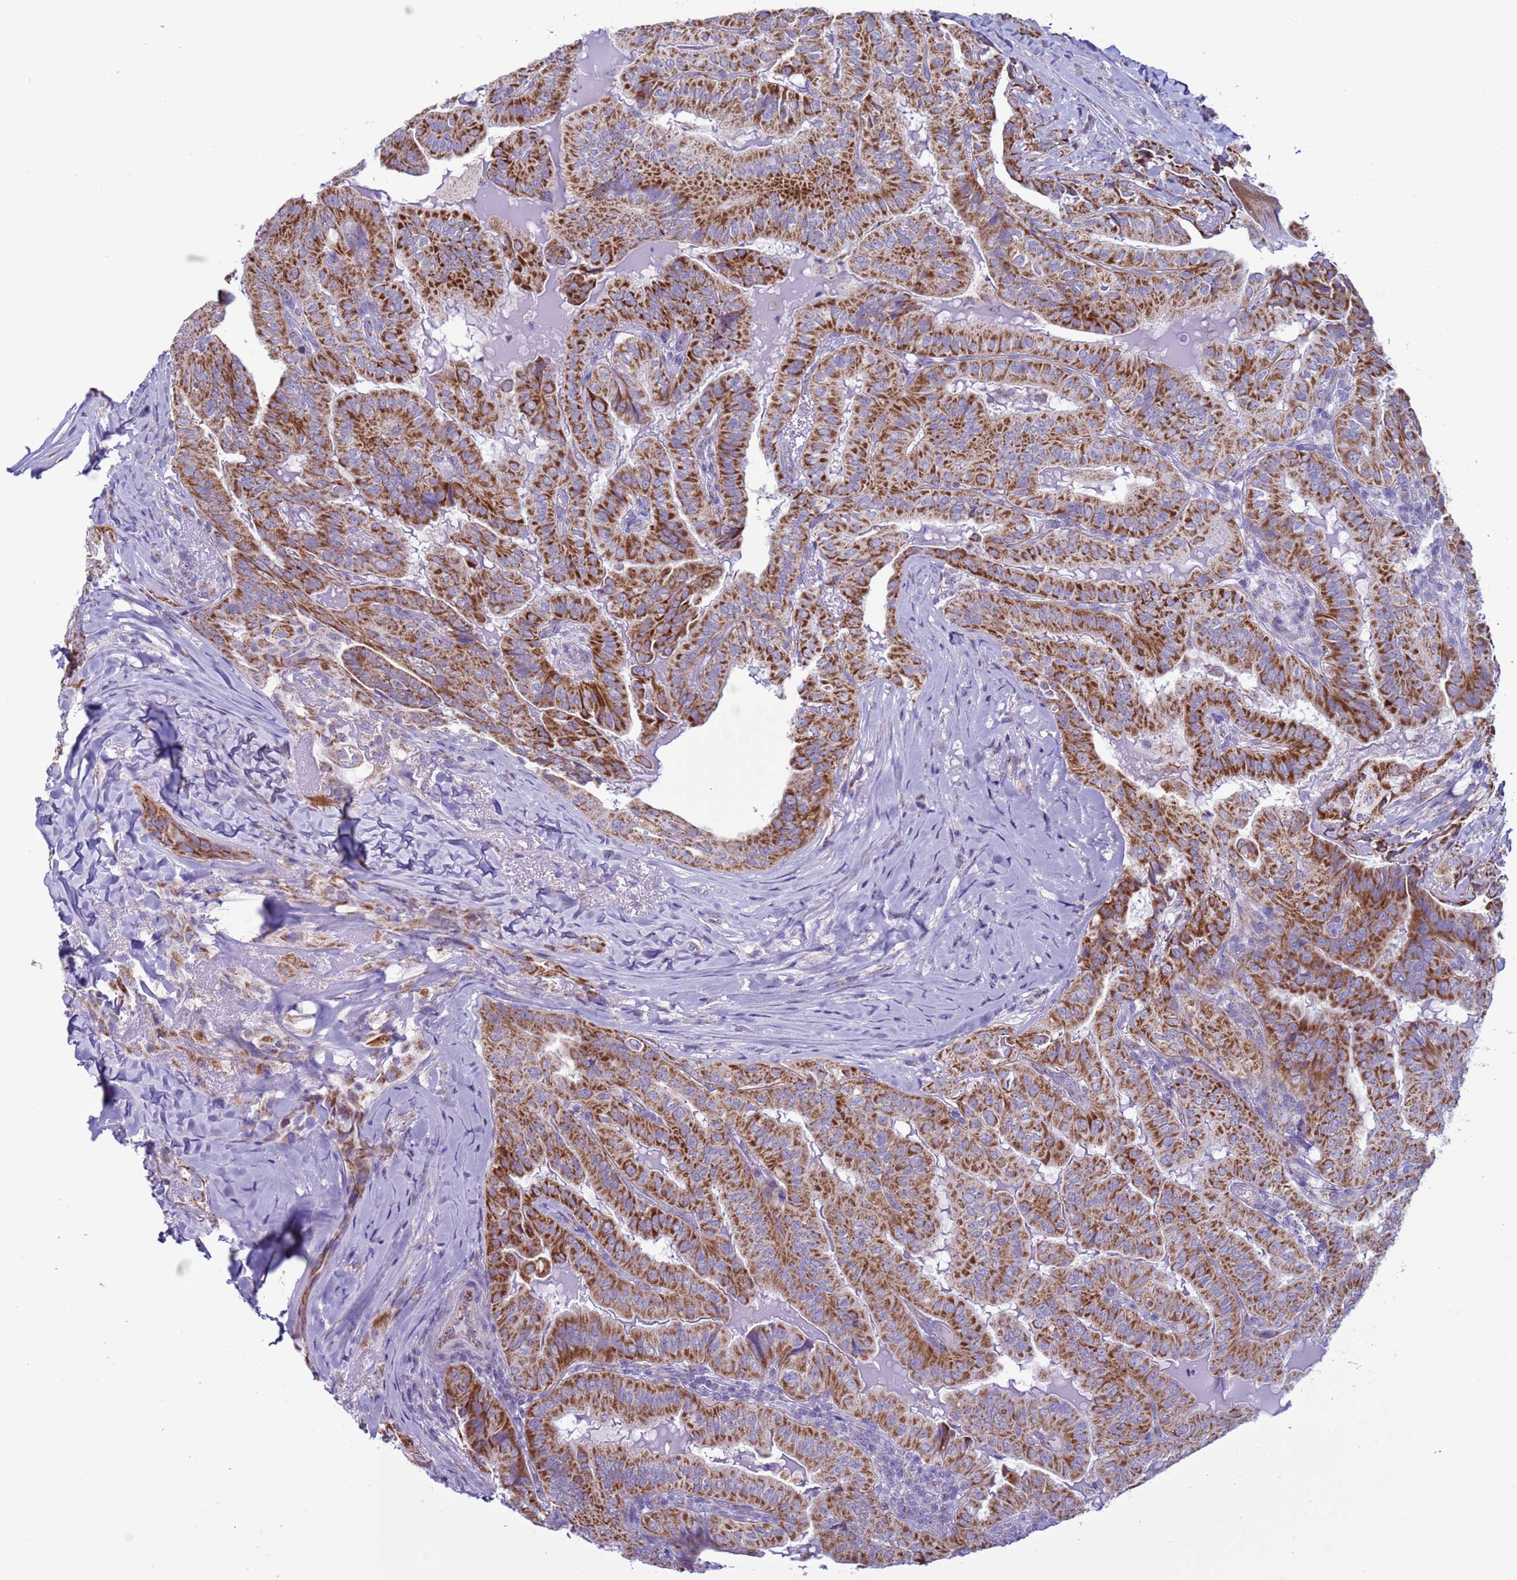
{"staining": {"intensity": "strong", "quantity": ">75%", "location": "cytoplasmic/membranous"}, "tissue": "thyroid cancer", "cell_type": "Tumor cells", "image_type": "cancer", "snomed": [{"axis": "morphology", "description": "Papillary adenocarcinoma, NOS"}, {"axis": "topography", "description": "Thyroid gland"}], "caption": "Immunohistochemical staining of papillary adenocarcinoma (thyroid) displays high levels of strong cytoplasmic/membranous protein positivity in about >75% of tumor cells. (DAB = brown stain, brightfield microscopy at high magnification).", "gene": "NCALD", "patient": {"sex": "female", "age": 68}}